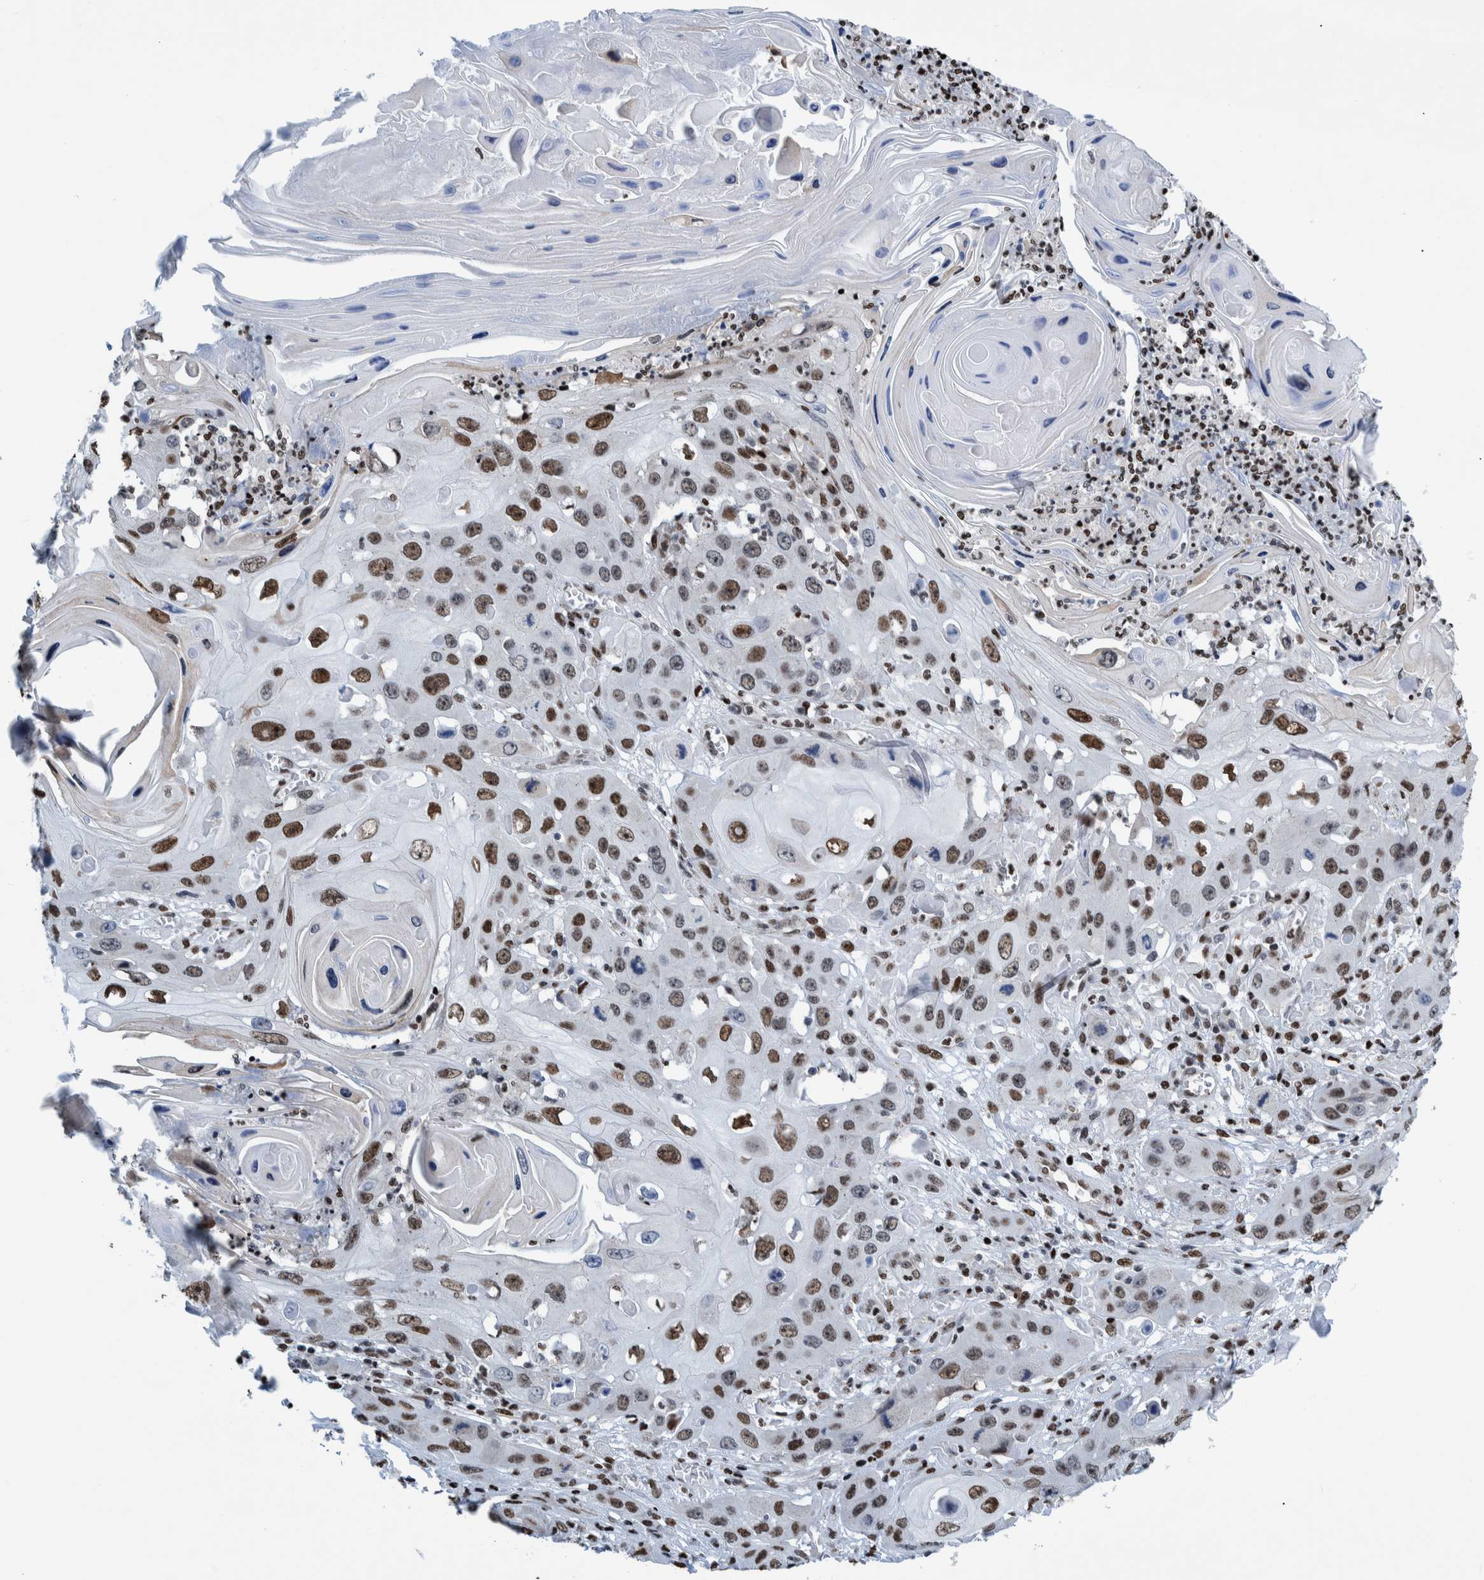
{"staining": {"intensity": "moderate", "quantity": "25%-75%", "location": "nuclear"}, "tissue": "skin cancer", "cell_type": "Tumor cells", "image_type": "cancer", "snomed": [{"axis": "morphology", "description": "Squamous cell carcinoma, NOS"}, {"axis": "topography", "description": "Skin"}], "caption": "Skin cancer (squamous cell carcinoma) stained with DAB (3,3'-diaminobenzidine) immunohistochemistry displays medium levels of moderate nuclear positivity in approximately 25%-75% of tumor cells. The protein of interest is stained brown, and the nuclei are stained in blue (DAB (3,3'-diaminobenzidine) IHC with brightfield microscopy, high magnification).", "gene": "HEATR9", "patient": {"sex": "male", "age": 55}}